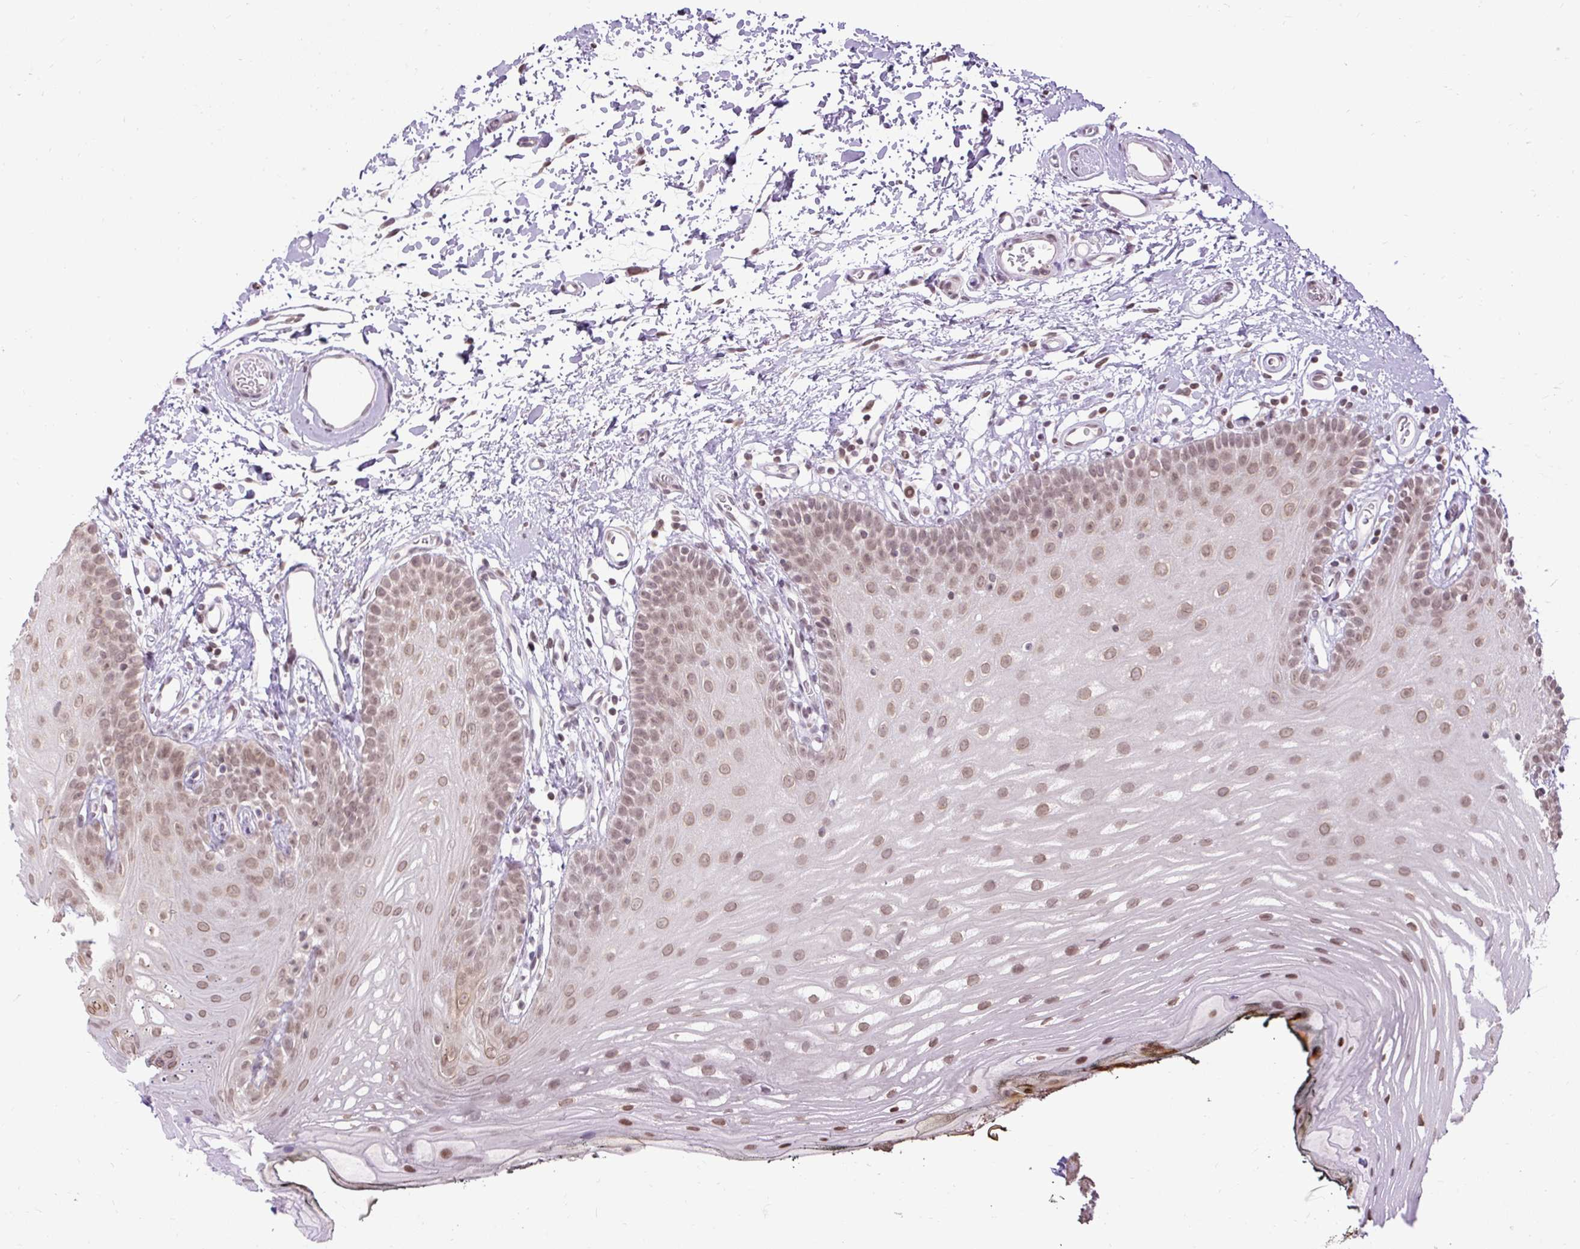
{"staining": {"intensity": "moderate", "quantity": ">75%", "location": "nuclear"}, "tissue": "oral mucosa", "cell_type": "Squamous epithelial cells", "image_type": "normal", "snomed": [{"axis": "morphology", "description": "Normal tissue, NOS"}, {"axis": "morphology", "description": "Squamous cell carcinoma, NOS"}, {"axis": "topography", "description": "Oral tissue"}, {"axis": "topography", "description": "Head-Neck"}], "caption": "The micrograph demonstrates a brown stain indicating the presence of a protein in the nuclear of squamous epithelial cells in oral mucosa. (DAB IHC, brown staining for protein, blue staining for nuclei).", "gene": "ZNF672", "patient": {"sex": "female", "age": 81}}